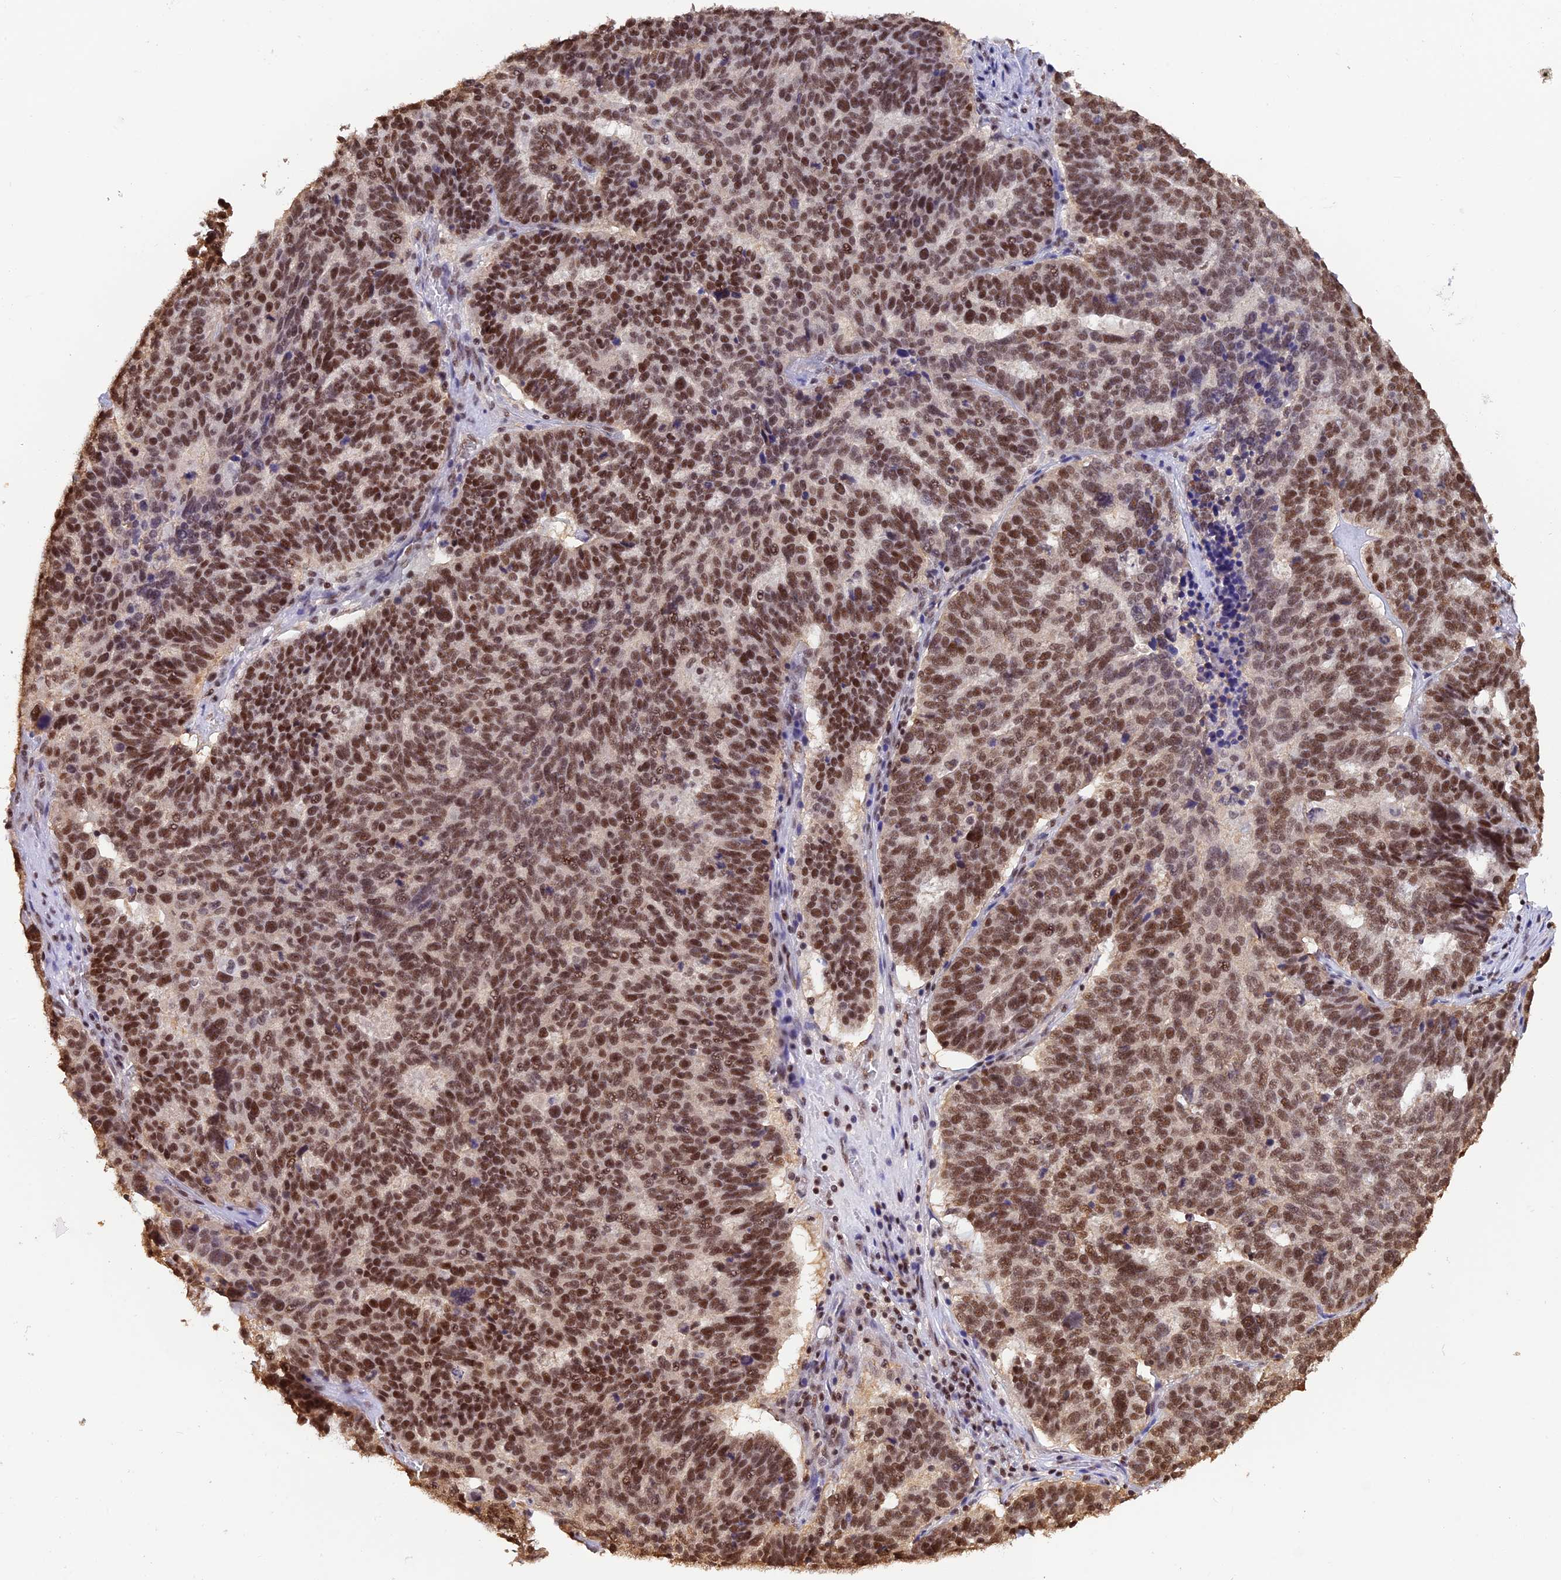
{"staining": {"intensity": "moderate", "quantity": ">75%", "location": "nuclear"}, "tissue": "ovarian cancer", "cell_type": "Tumor cells", "image_type": "cancer", "snomed": [{"axis": "morphology", "description": "Cystadenocarcinoma, serous, NOS"}, {"axis": "topography", "description": "Ovary"}], "caption": "Protein analysis of ovarian cancer tissue exhibits moderate nuclear positivity in approximately >75% of tumor cells.", "gene": "THAP11", "patient": {"sex": "female", "age": 59}}